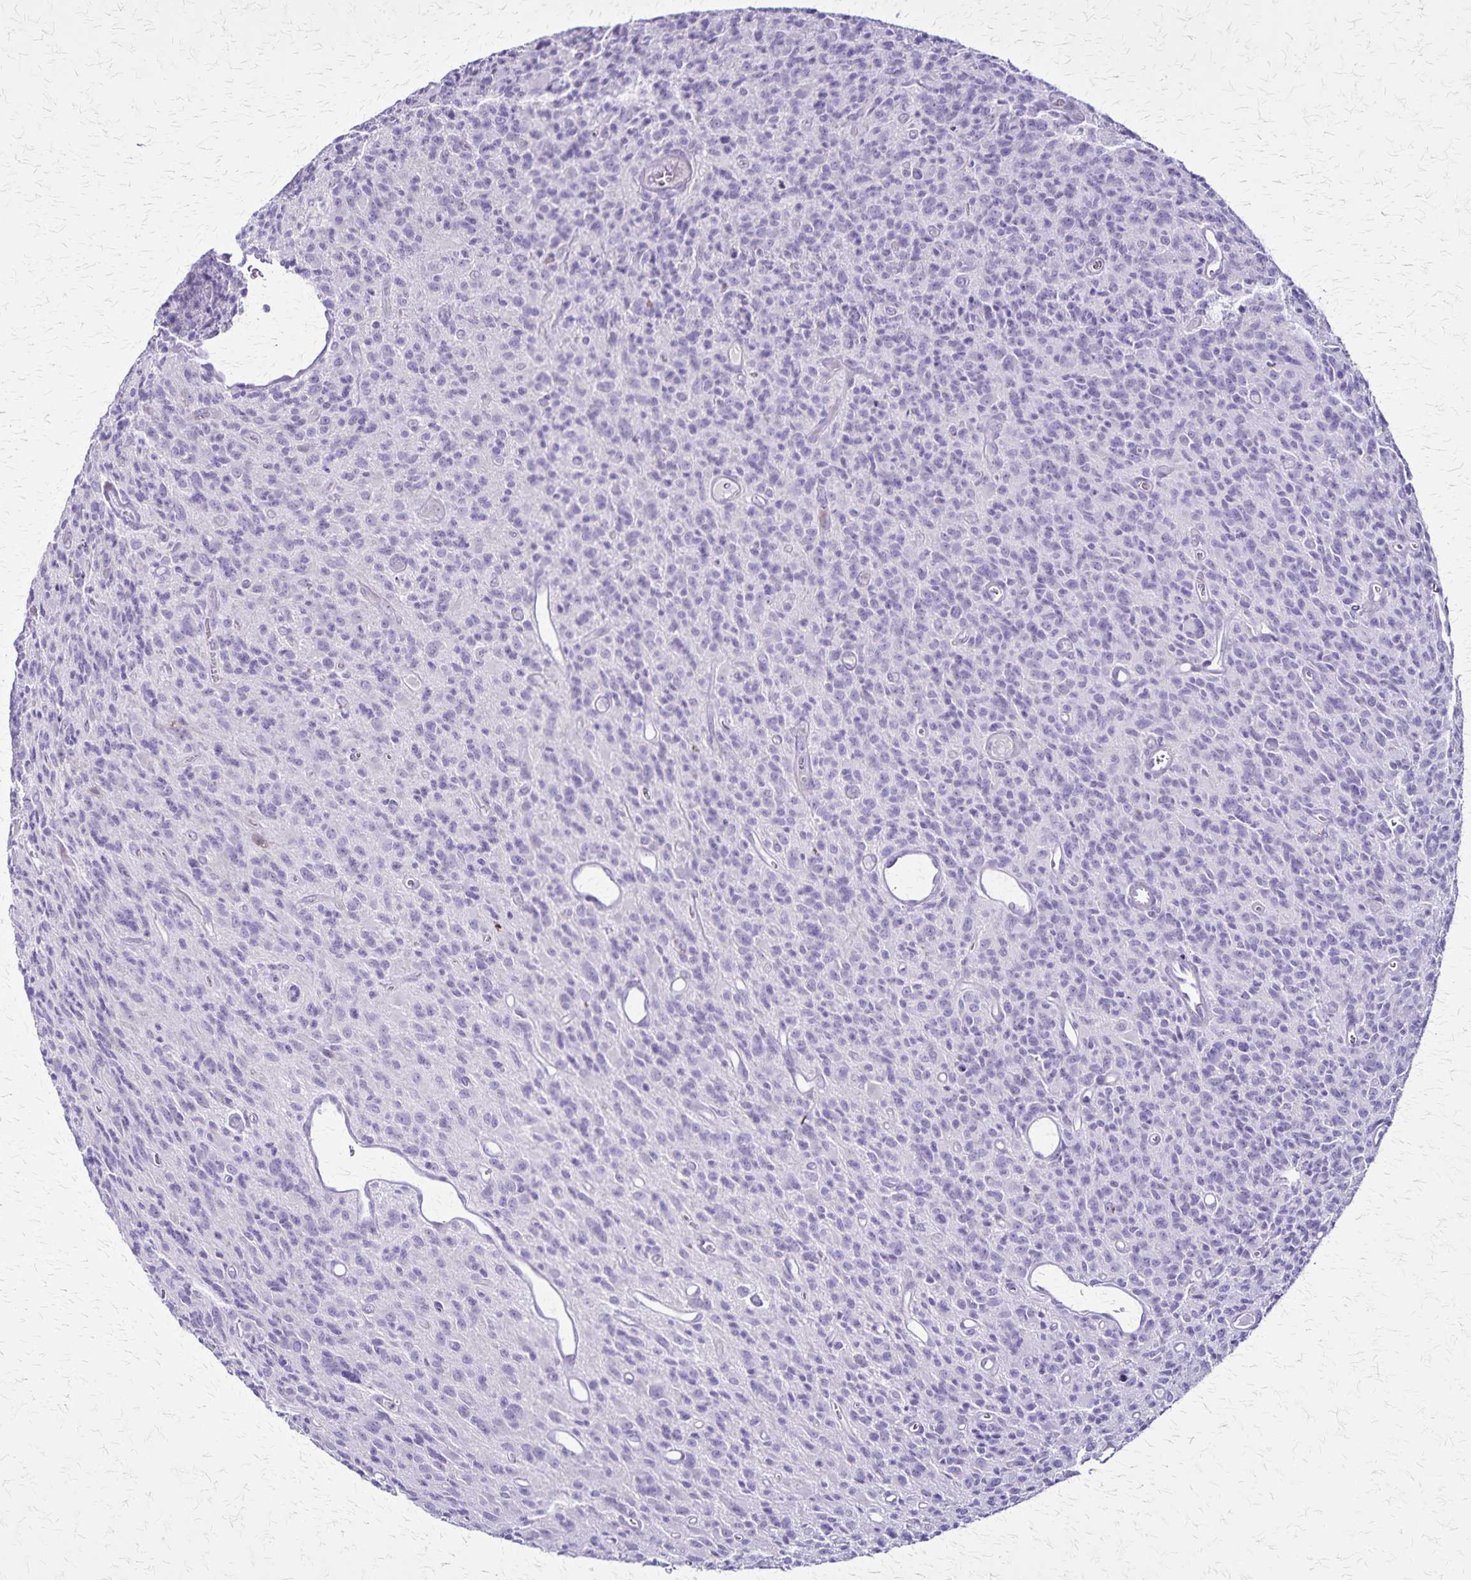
{"staining": {"intensity": "negative", "quantity": "none", "location": "none"}, "tissue": "glioma", "cell_type": "Tumor cells", "image_type": "cancer", "snomed": [{"axis": "morphology", "description": "Glioma, malignant, High grade"}, {"axis": "topography", "description": "Brain"}], "caption": "This histopathology image is of malignant glioma (high-grade) stained with IHC to label a protein in brown with the nuclei are counter-stained blue. There is no staining in tumor cells.", "gene": "OR51B5", "patient": {"sex": "male", "age": 76}}